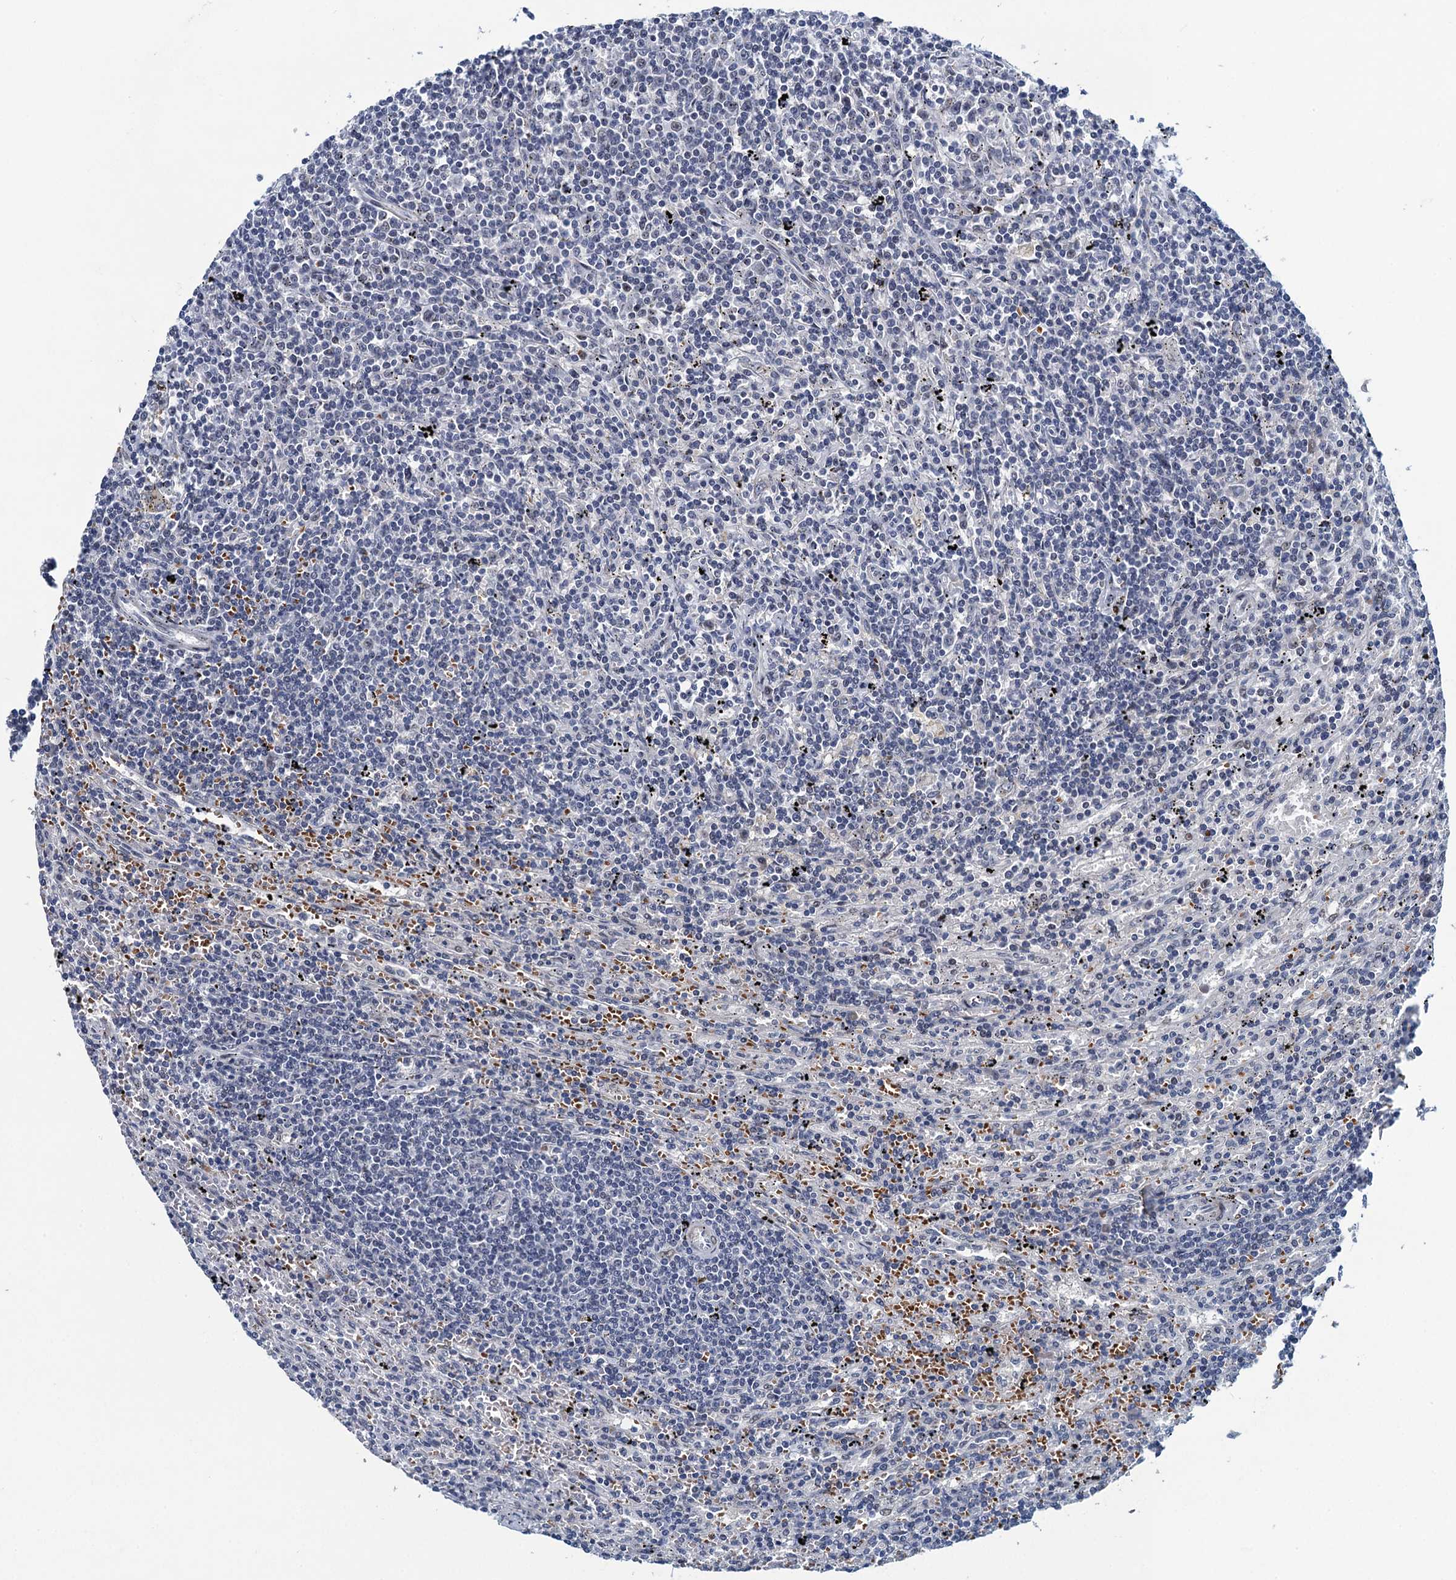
{"staining": {"intensity": "negative", "quantity": "none", "location": "none"}, "tissue": "lymphoma", "cell_type": "Tumor cells", "image_type": "cancer", "snomed": [{"axis": "morphology", "description": "Malignant lymphoma, non-Hodgkin's type, Low grade"}, {"axis": "topography", "description": "Spleen"}], "caption": "A photomicrograph of lymphoma stained for a protein exhibits no brown staining in tumor cells.", "gene": "ATOSA", "patient": {"sex": "male", "age": 76}}